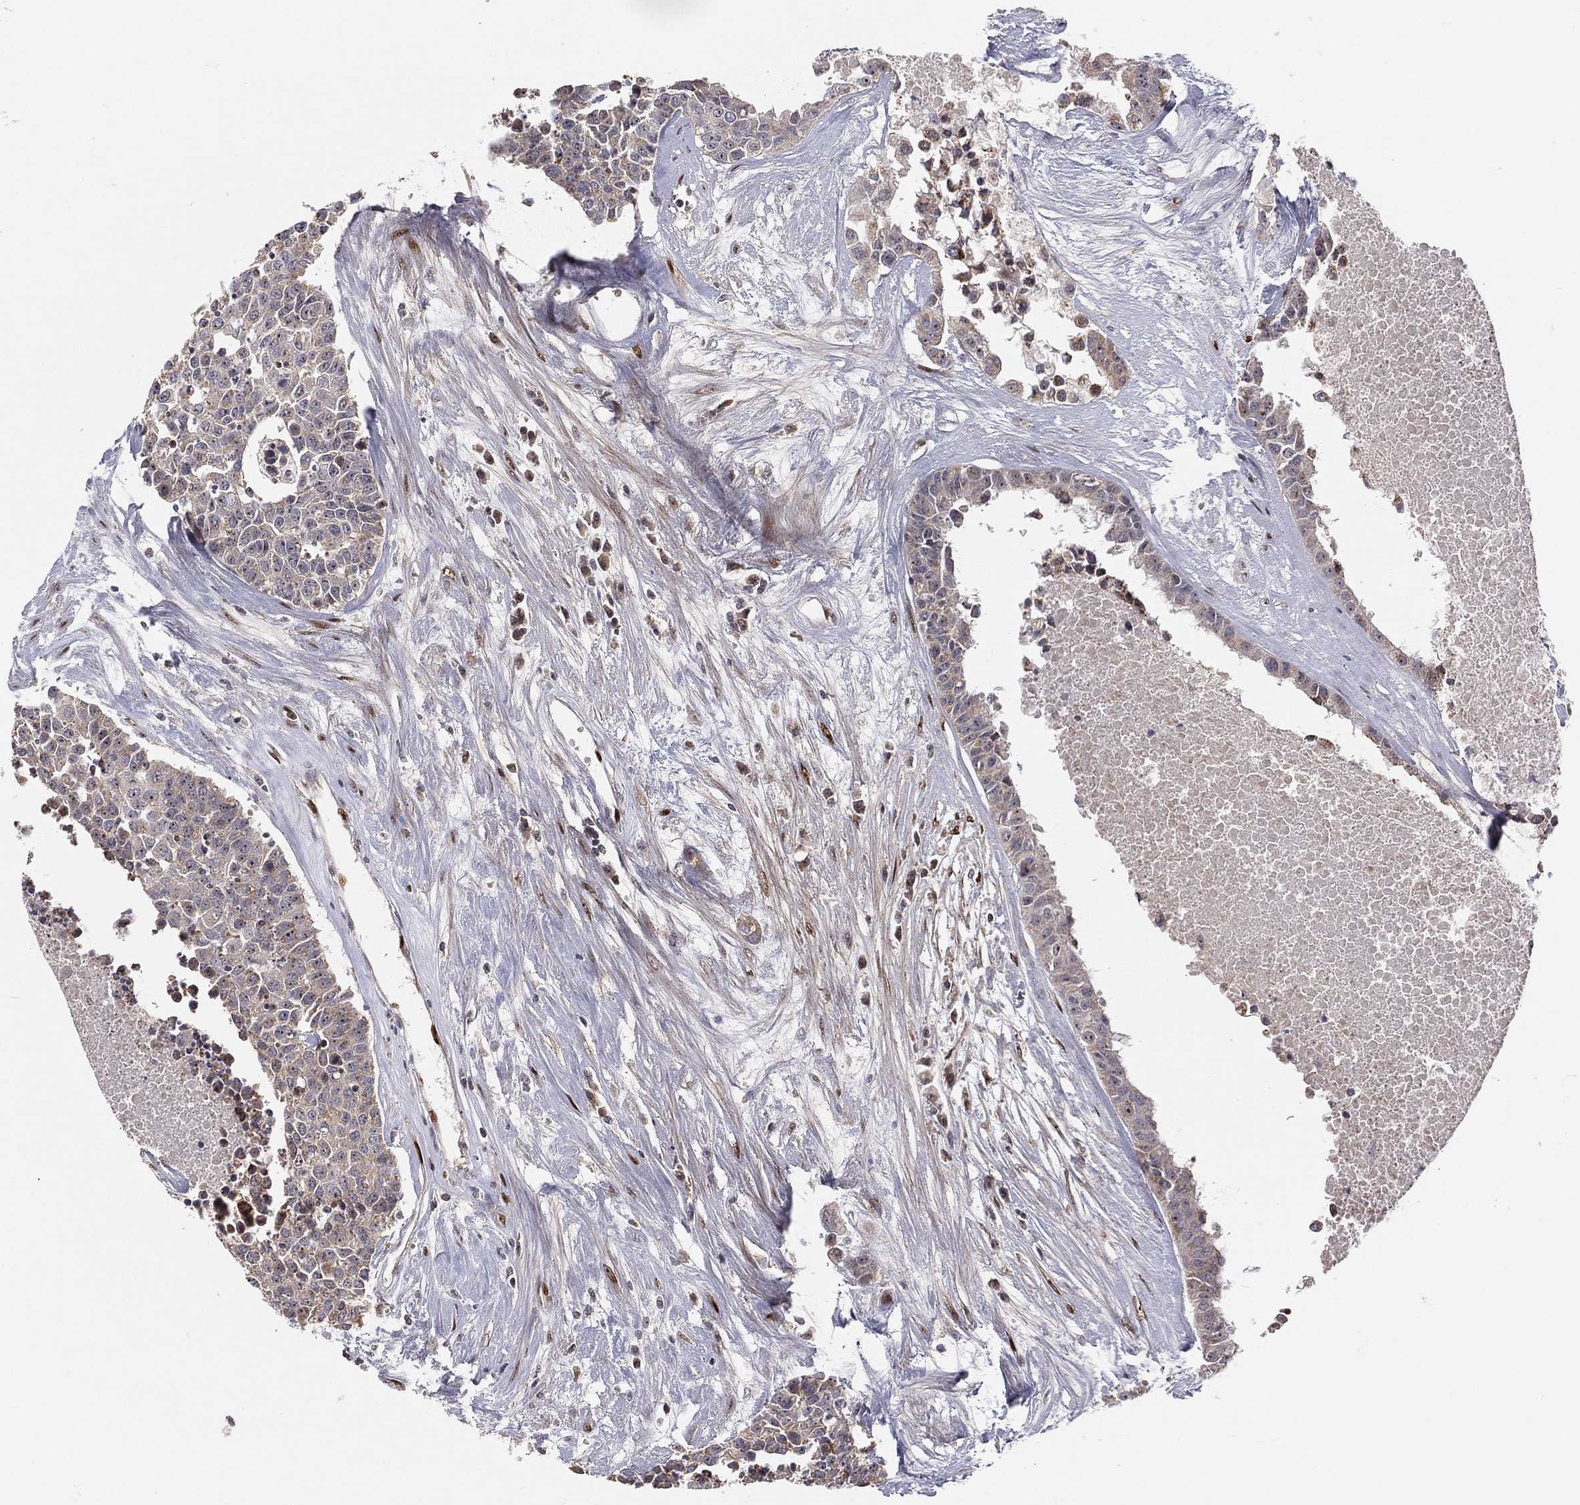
{"staining": {"intensity": "negative", "quantity": "none", "location": "none"}, "tissue": "carcinoid", "cell_type": "Tumor cells", "image_type": "cancer", "snomed": [{"axis": "morphology", "description": "Carcinoid, malignant, NOS"}, {"axis": "topography", "description": "Colon"}], "caption": "DAB immunohistochemical staining of human malignant carcinoid exhibits no significant expression in tumor cells.", "gene": "ZEB1", "patient": {"sex": "male", "age": 81}}